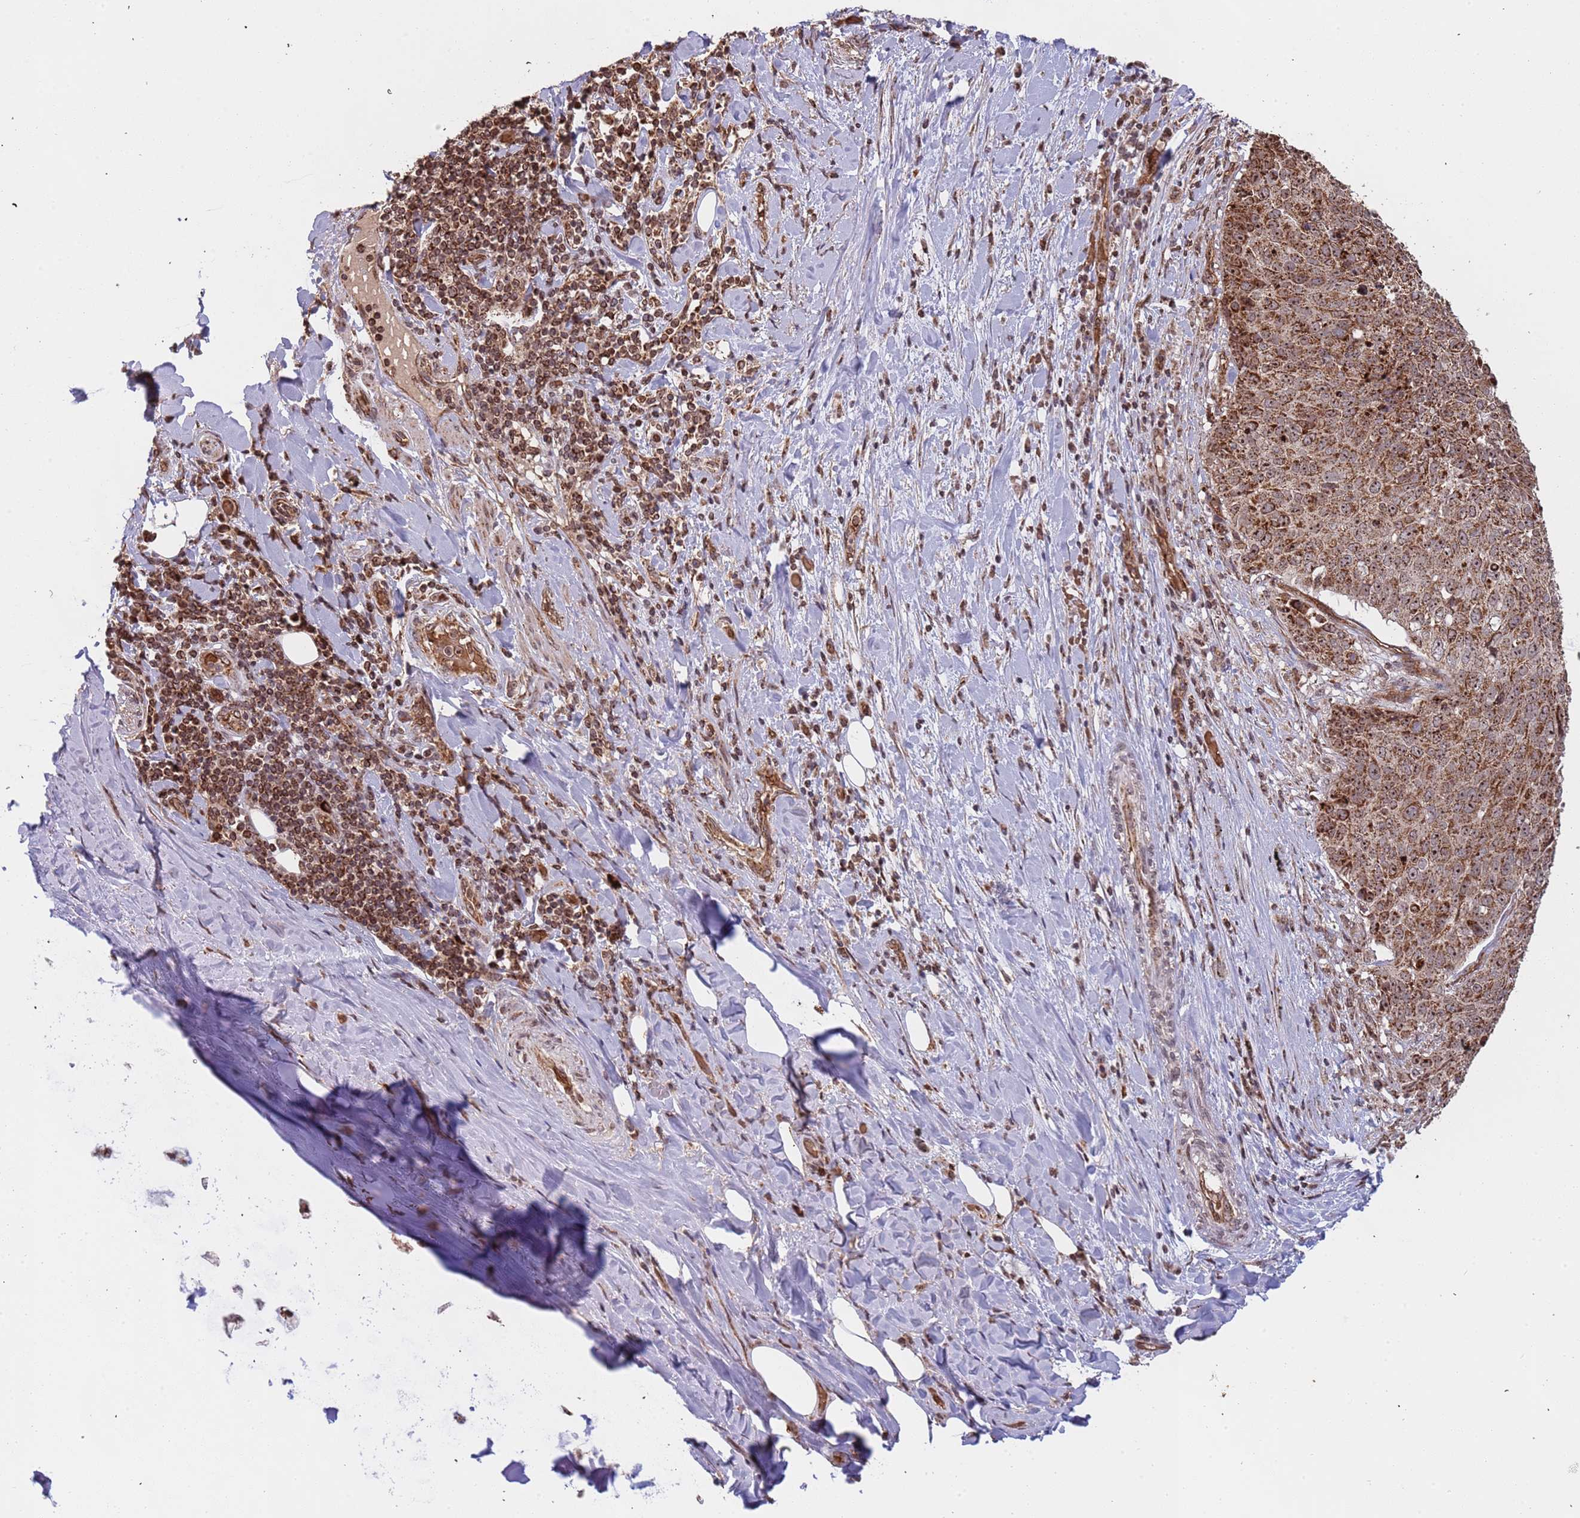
{"staining": {"intensity": "moderate", "quantity": ">75%", "location": "cytoplasmic/membranous"}, "tissue": "soft tissue", "cell_type": "Chondrocytes", "image_type": "normal", "snomed": [{"axis": "morphology", "description": "Normal tissue, NOS"}, {"axis": "morphology", "description": "Squamous cell carcinoma, NOS"}, {"axis": "topography", "description": "Bronchus"}, {"axis": "topography", "description": "Lung"}], "caption": "Immunohistochemical staining of unremarkable human soft tissue reveals medium levels of moderate cytoplasmic/membranous positivity in about >75% of chondrocytes.", "gene": "DCHS1", "patient": {"sex": "male", "age": 64}}